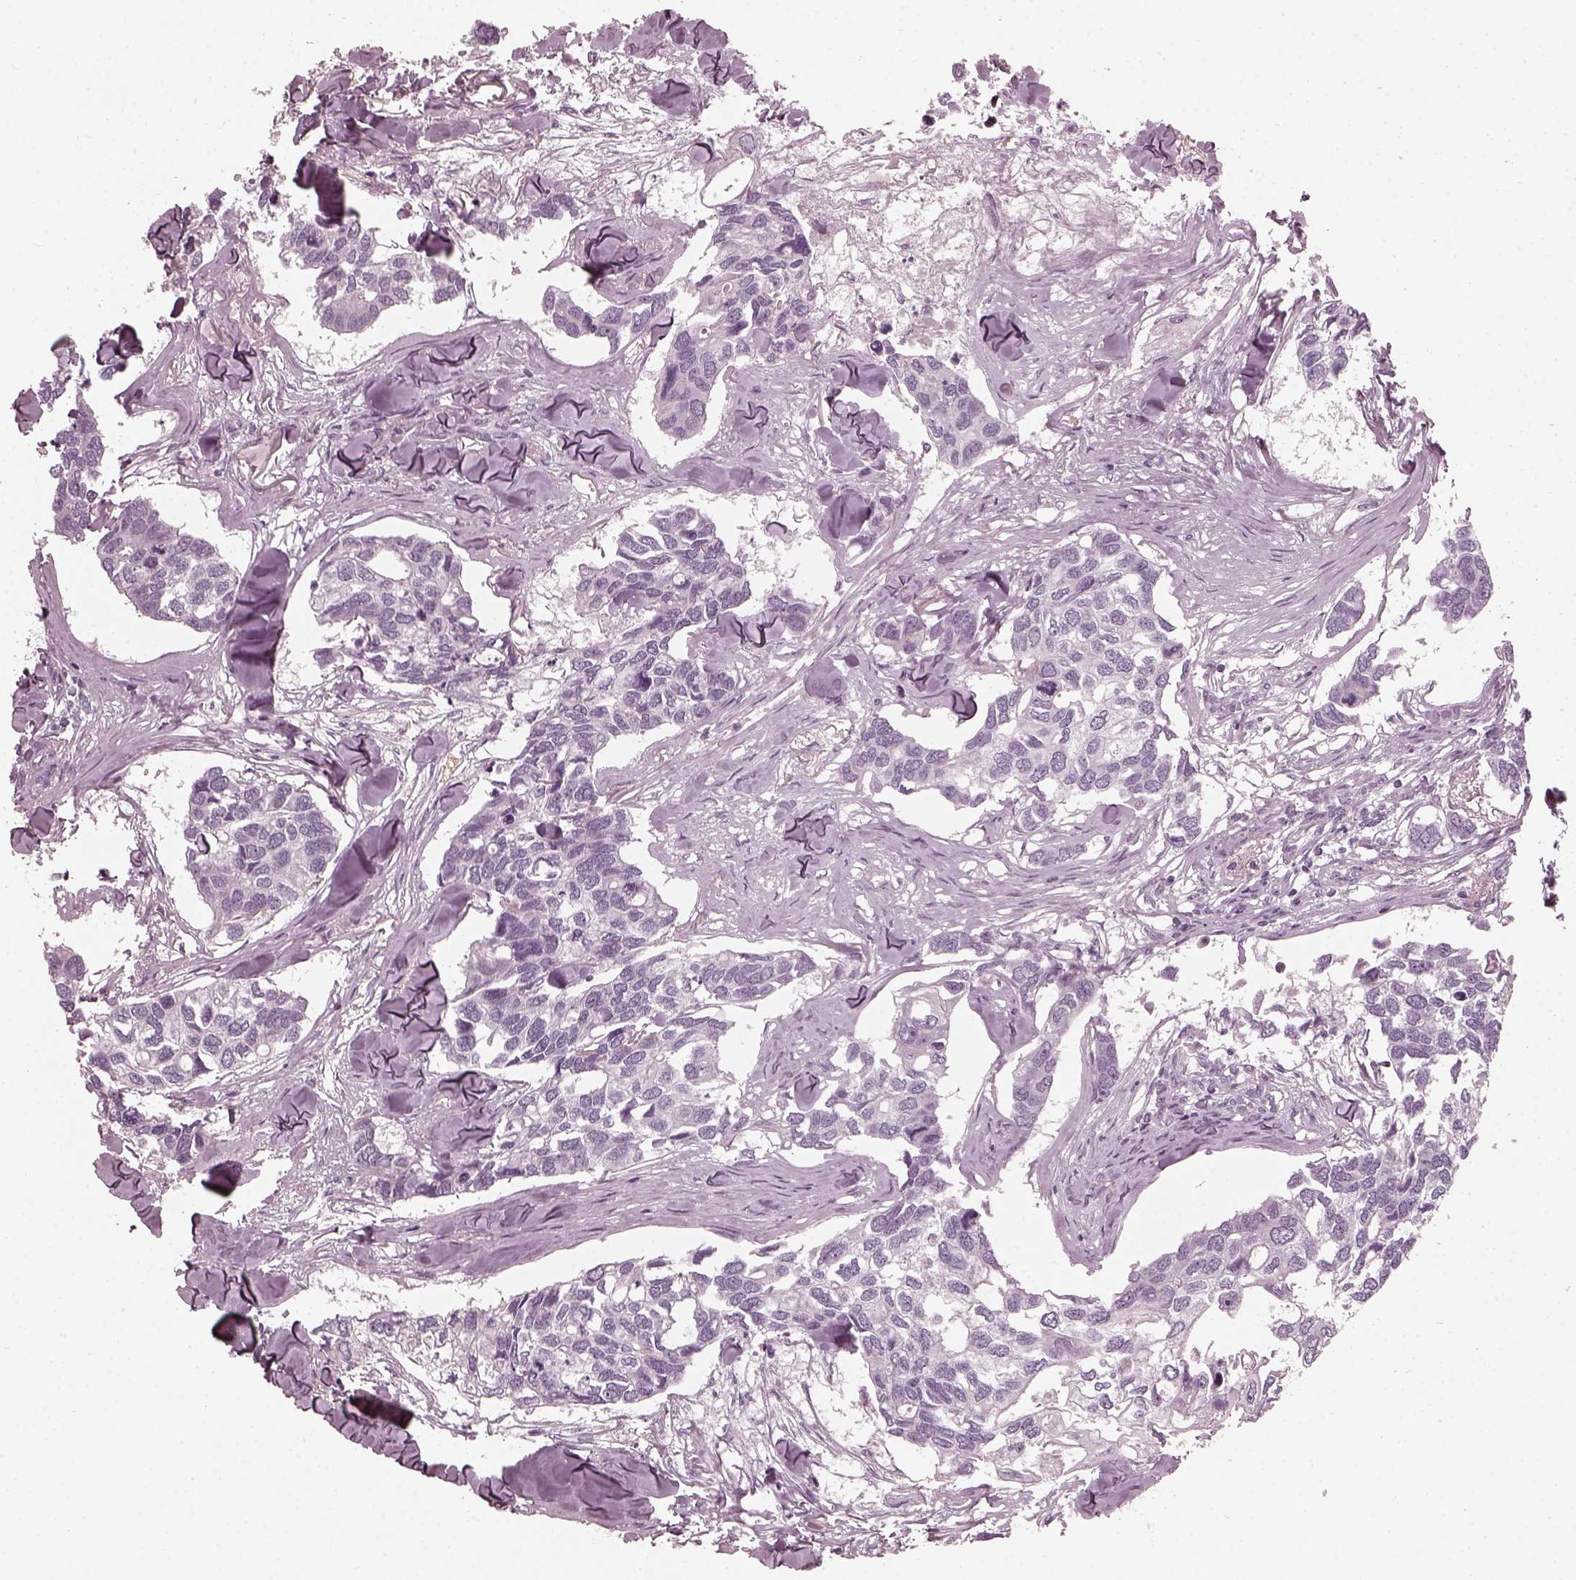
{"staining": {"intensity": "negative", "quantity": "none", "location": "none"}, "tissue": "breast cancer", "cell_type": "Tumor cells", "image_type": "cancer", "snomed": [{"axis": "morphology", "description": "Duct carcinoma"}, {"axis": "topography", "description": "Breast"}], "caption": "This is an IHC image of breast cancer. There is no positivity in tumor cells.", "gene": "CHIT1", "patient": {"sex": "female", "age": 83}}